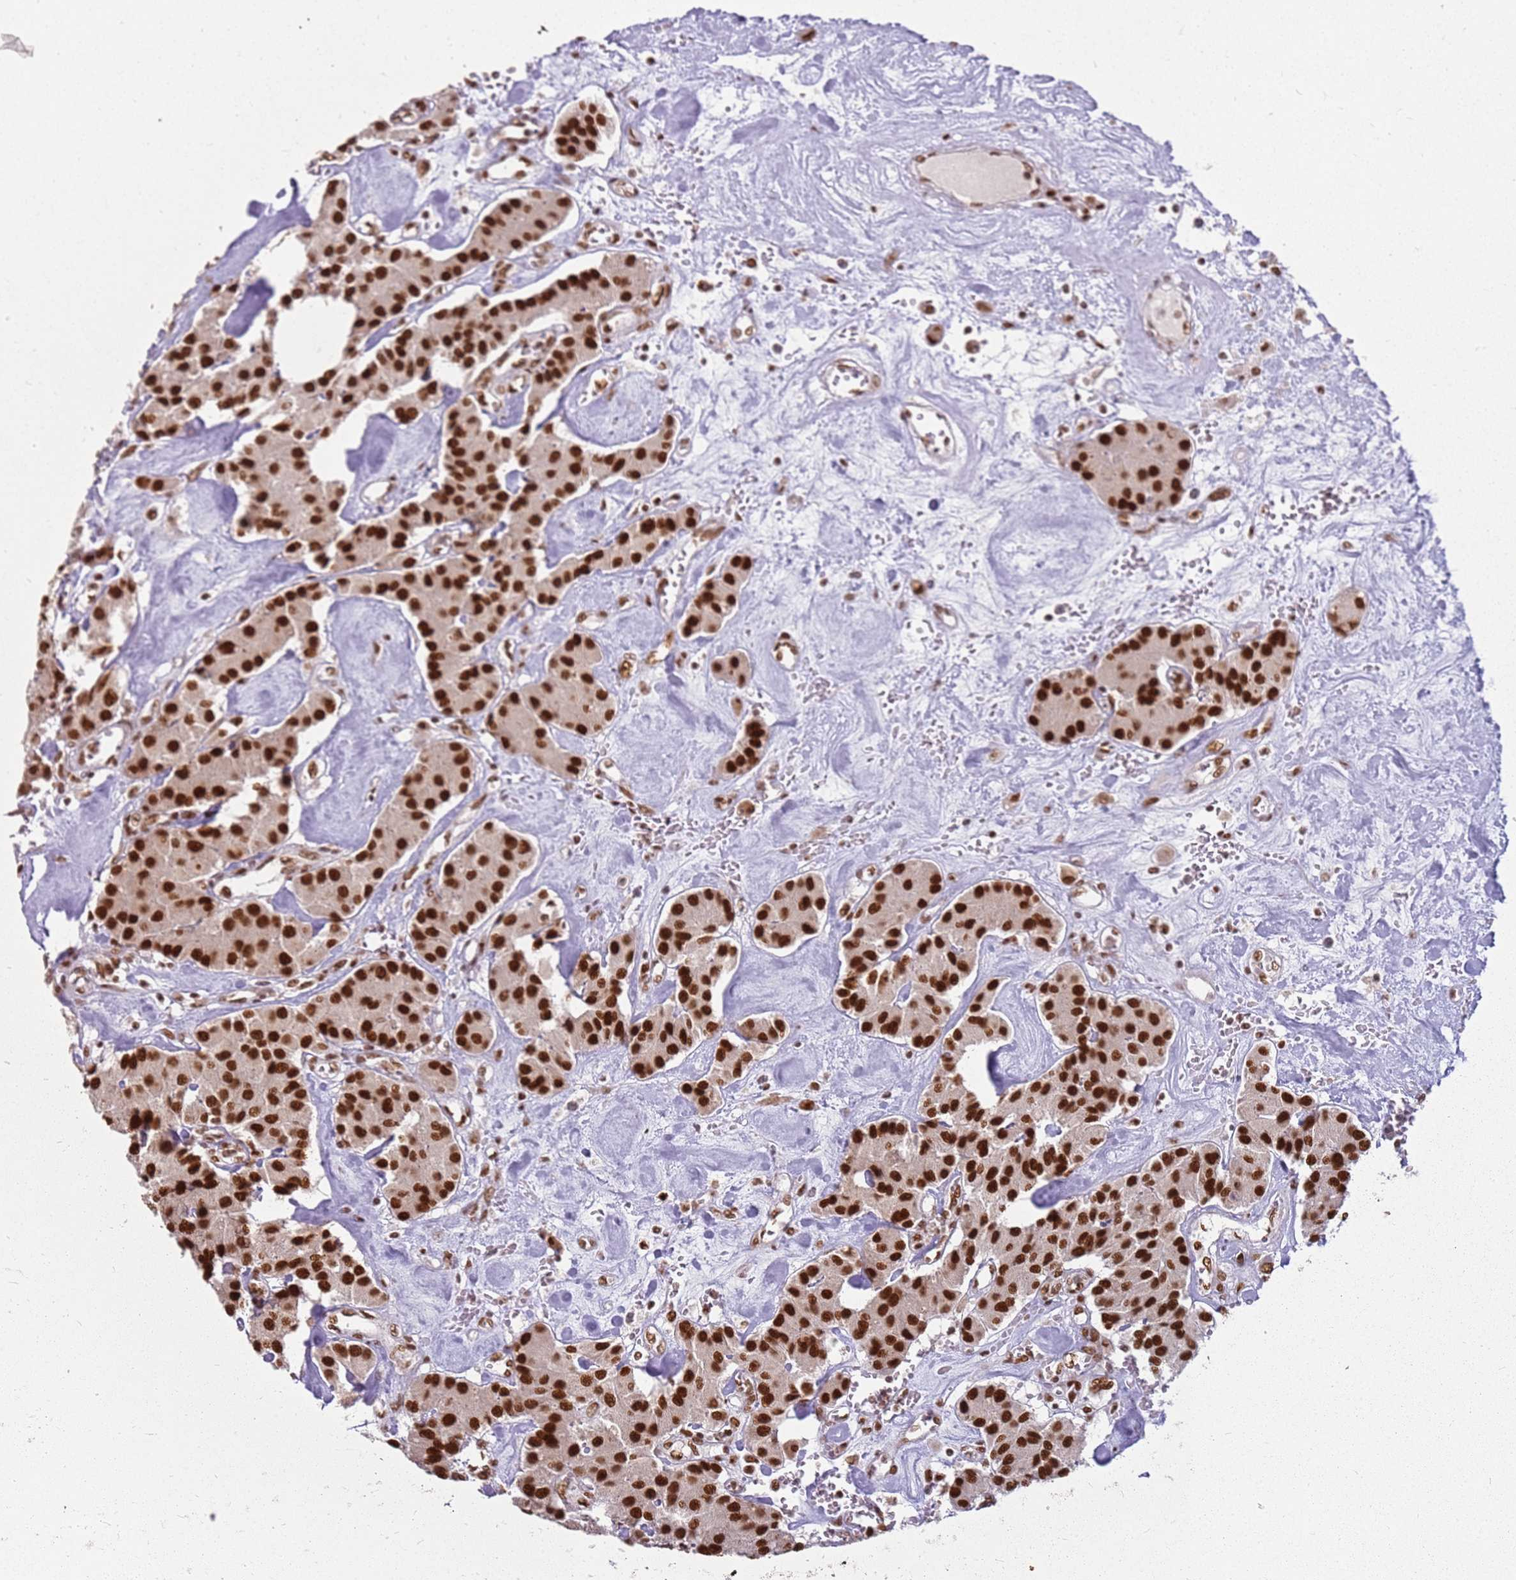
{"staining": {"intensity": "strong", "quantity": ">75%", "location": "nuclear"}, "tissue": "carcinoid", "cell_type": "Tumor cells", "image_type": "cancer", "snomed": [{"axis": "morphology", "description": "Carcinoid, malignant, NOS"}, {"axis": "topography", "description": "Pancreas"}], "caption": "This micrograph displays malignant carcinoid stained with immunohistochemistry to label a protein in brown. The nuclear of tumor cells show strong positivity for the protein. Nuclei are counter-stained blue.", "gene": "TENT4A", "patient": {"sex": "male", "age": 41}}